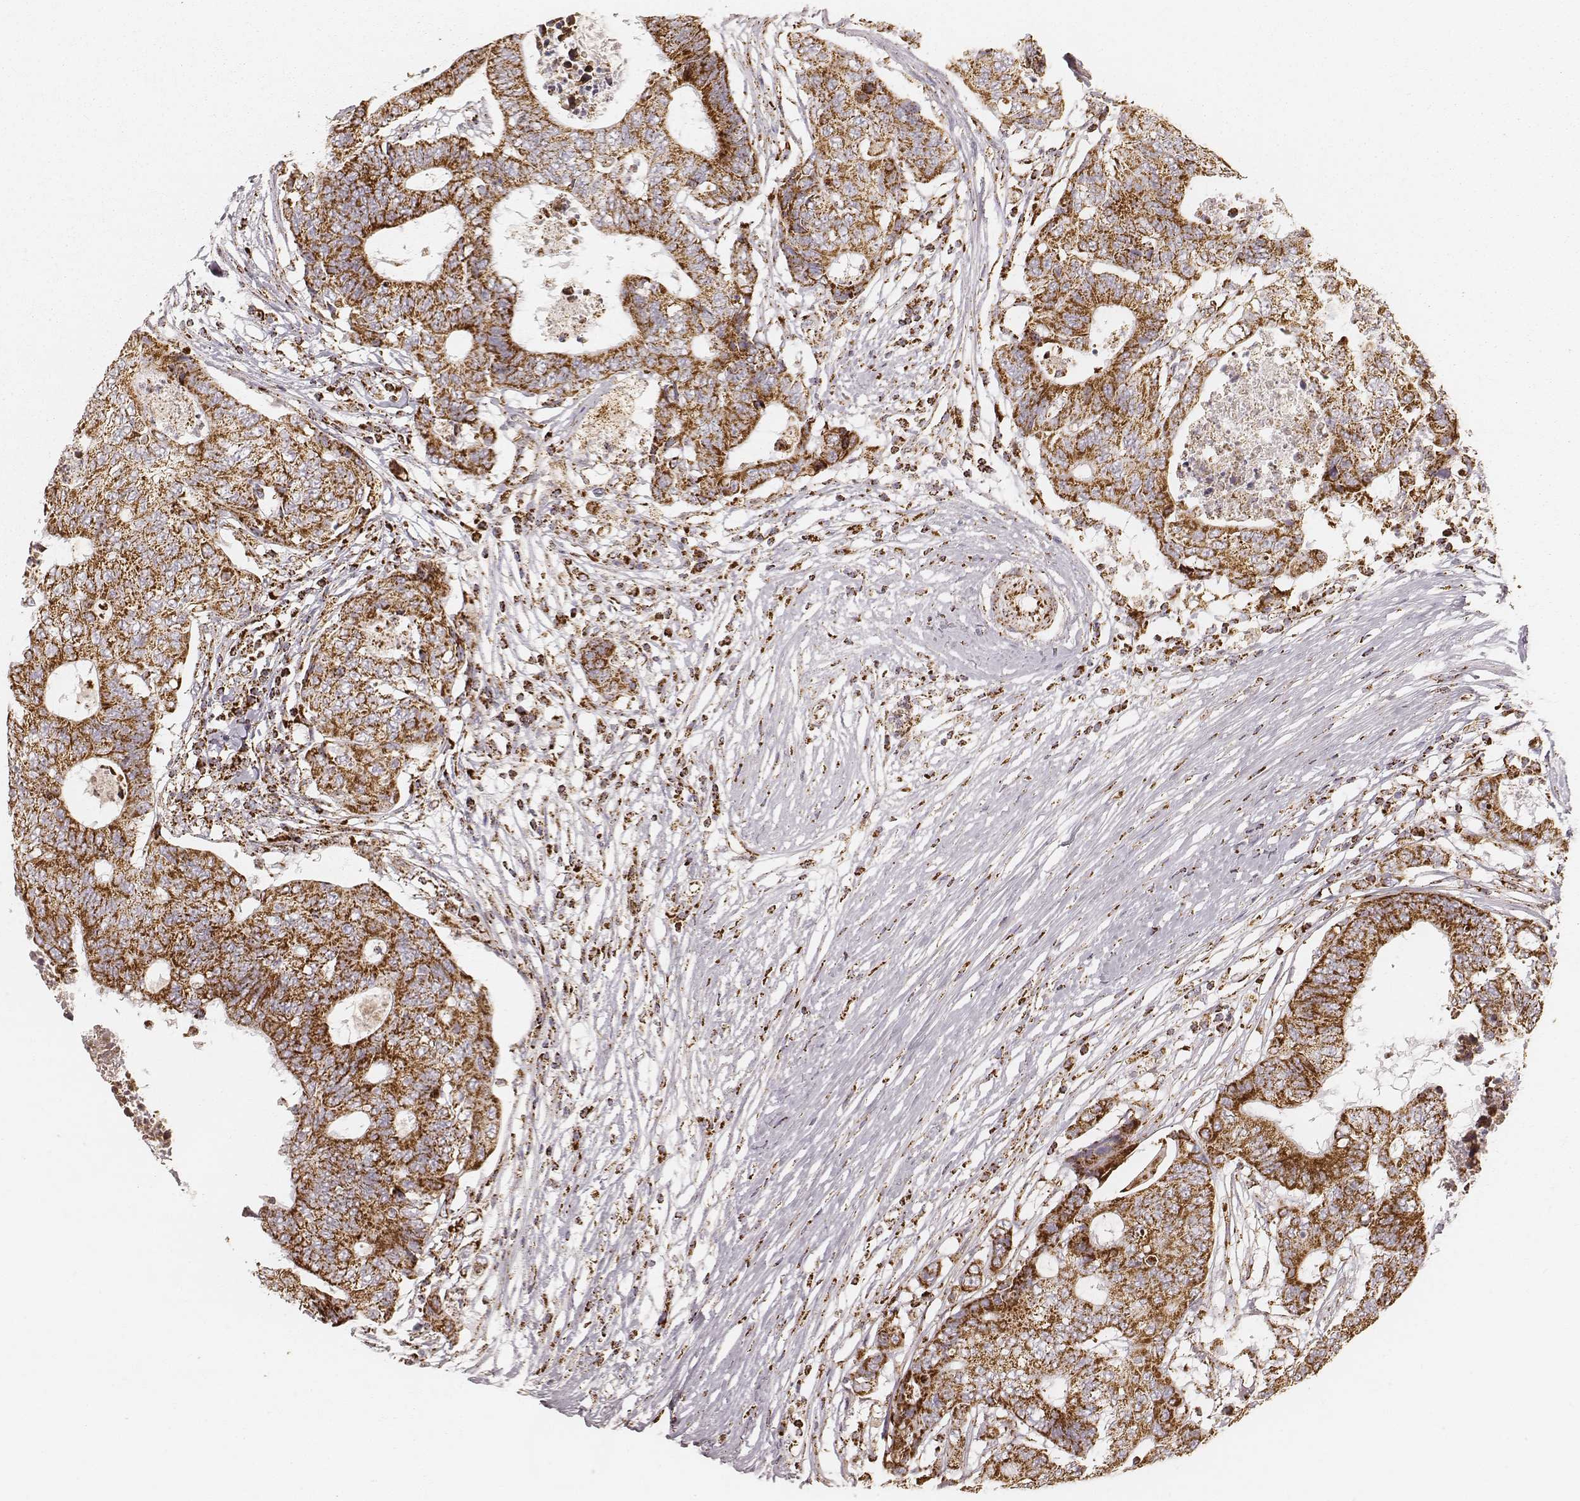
{"staining": {"intensity": "strong", "quantity": ">75%", "location": "cytoplasmic/membranous"}, "tissue": "colorectal cancer", "cell_type": "Tumor cells", "image_type": "cancer", "snomed": [{"axis": "morphology", "description": "Adenocarcinoma, NOS"}, {"axis": "topography", "description": "Colon"}], "caption": "Protein expression by immunohistochemistry displays strong cytoplasmic/membranous staining in approximately >75% of tumor cells in colorectal cancer. (Brightfield microscopy of DAB IHC at high magnification).", "gene": "CS", "patient": {"sex": "female", "age": 48}}